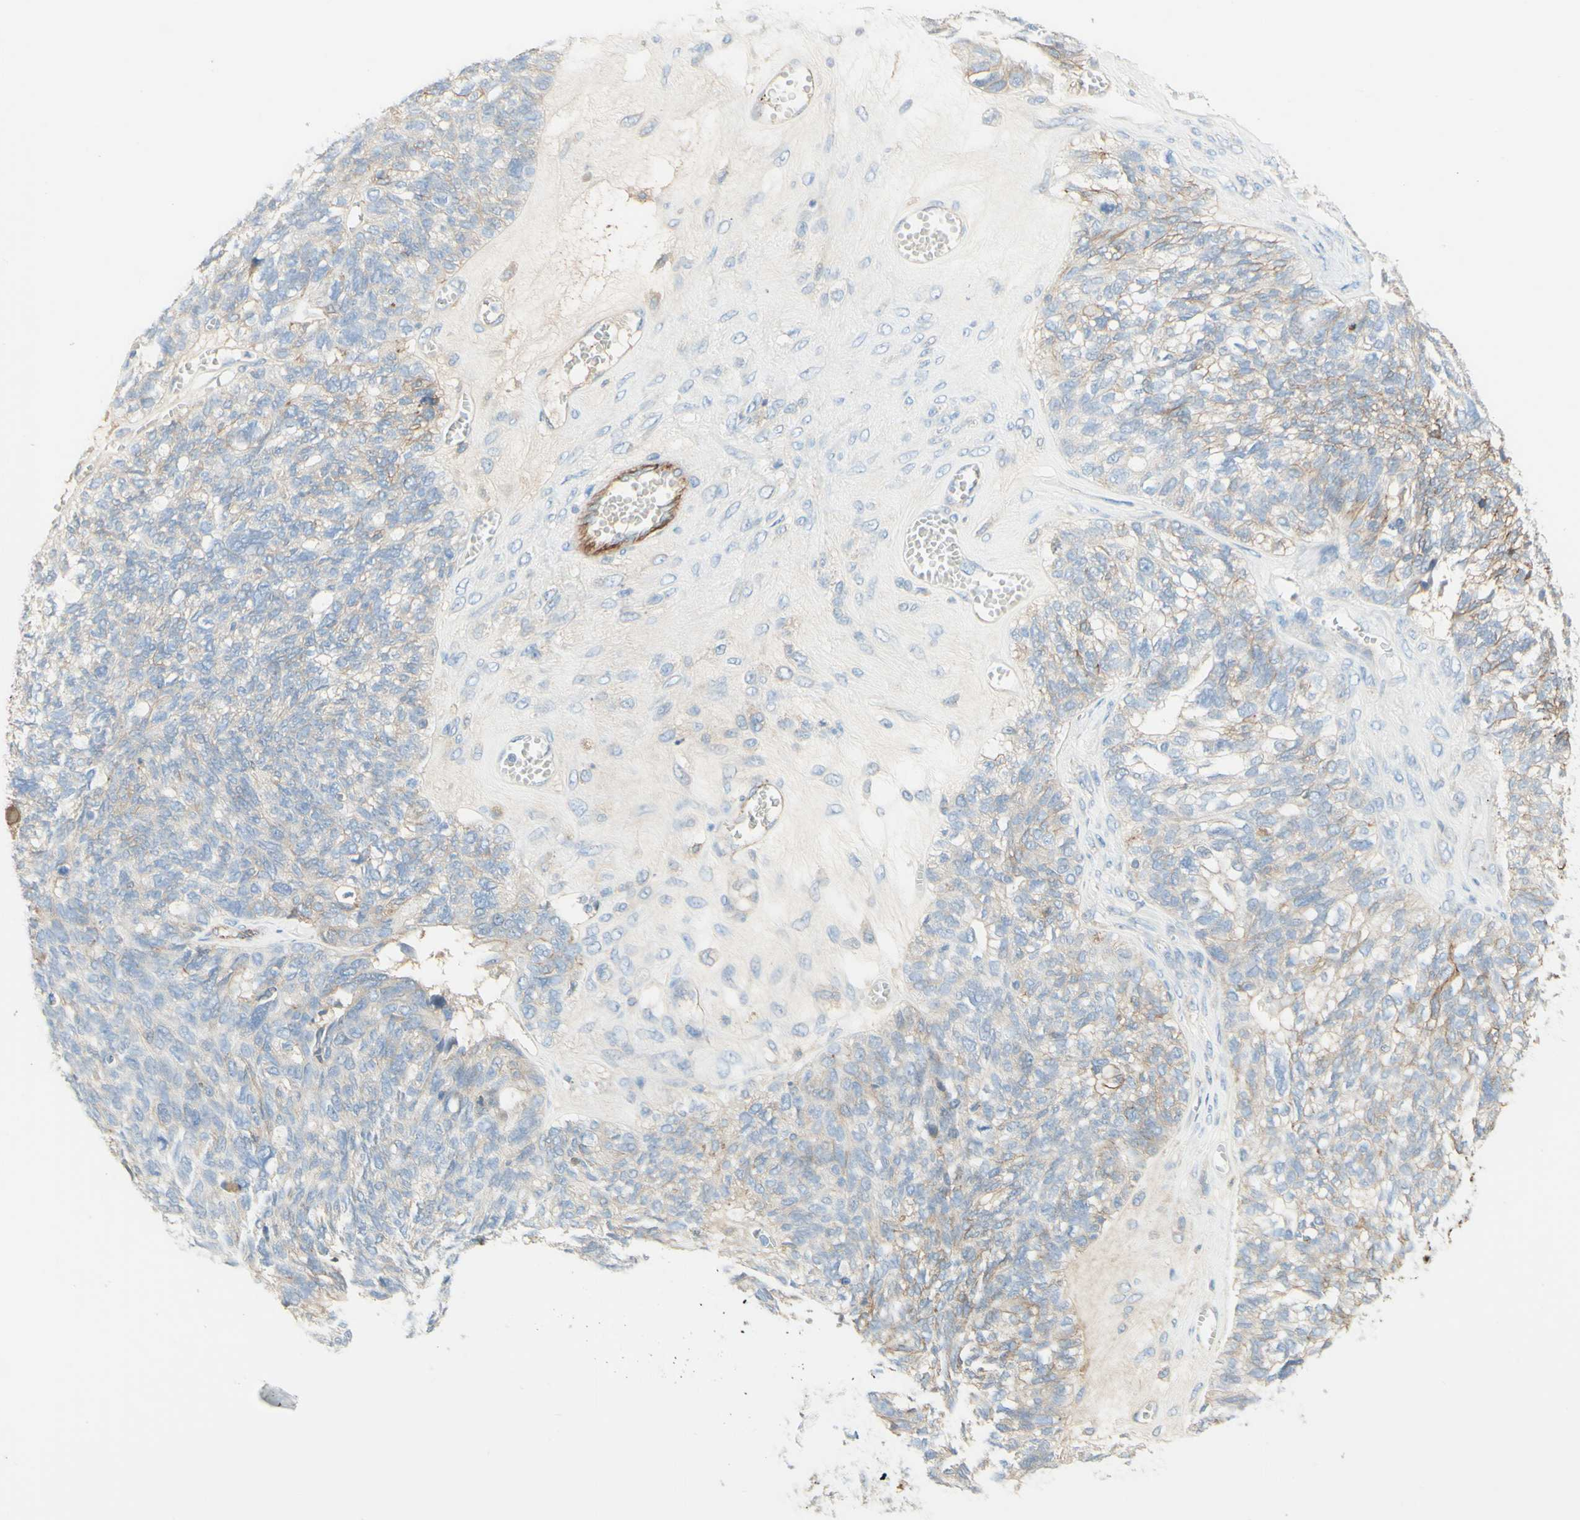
{"staining": {"intensity": "weak", "quantity": "25%-75%", "location": "cytoplasmic/membranous"}, "tissue": "ovarian cancer", "cell_type": "Tumor cells", "image_type": "cancer", "snomed": [{"axis": "morphology", "description": "Cystadenocarcinoma, serous, NOS"}, {"axis": "topography", "description": "Ovary"}], "caption": "The micrograph displays staining of serous cystadenocarcinoma (ovarian), revealing weak cytoplasmic/membranous protein expression (brown color) within tumor cells.", "gene": "ALCAM", "patient": {"sex": "female", "age": 79}}